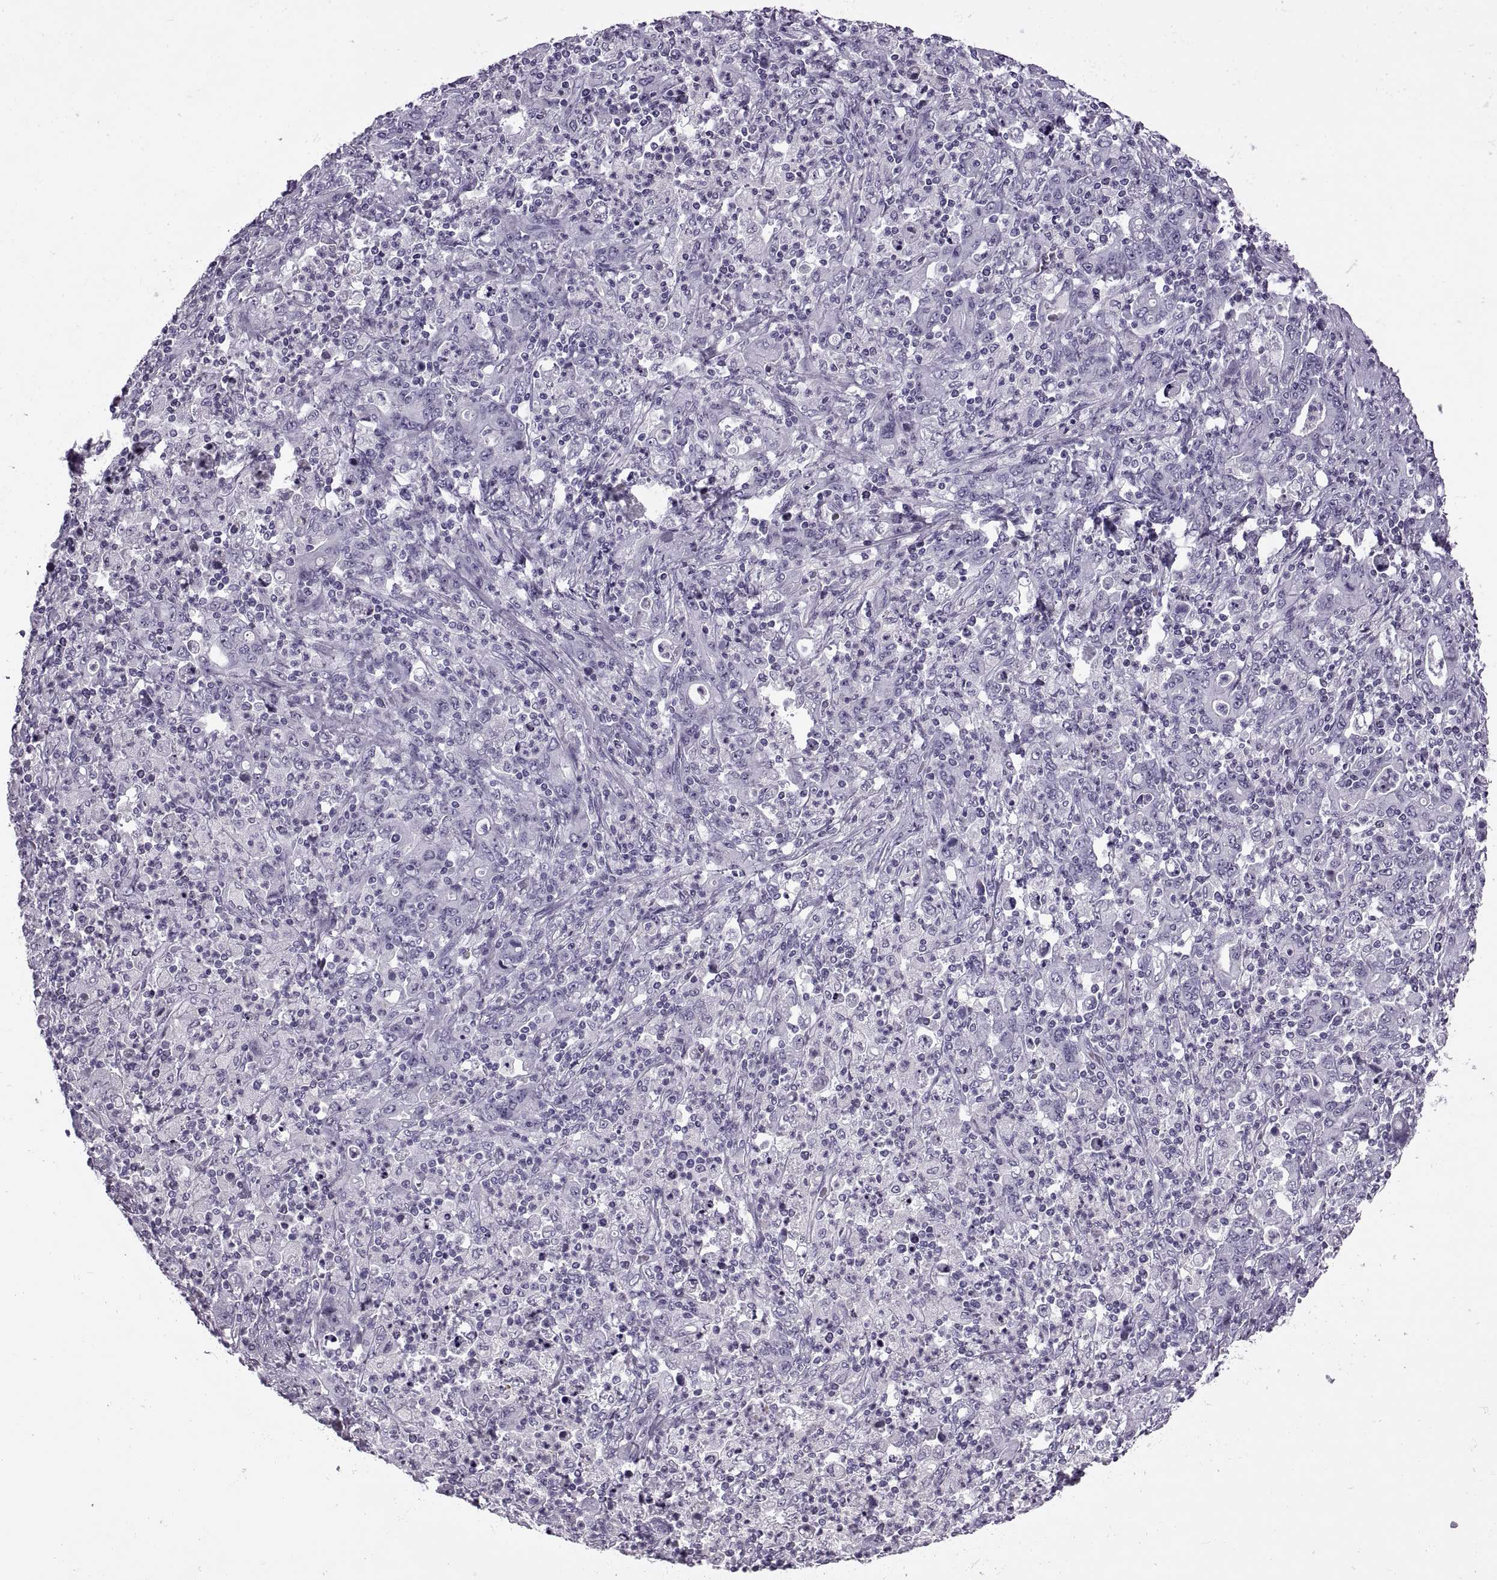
{"staining": {"intensity": "negative", "quantity": "none", "location": "none"}, "tissue": "stomach cancer", "cell_type": "Tumor cells", "image_type": "cancer", "snomed": [{"axis": "morphology", "description": "Adenocarcinoma, NOS"}, {"axis": "topography", "description": "Stomach, upper"}], "caption": "An immunohistochemistry image of stomach adenocarcinoma is shown. There is no staining in tumor cells of stomach adenocarcinoma.", "gene": "FAM24A", "patient": {"sex": "male", "age": 69}}